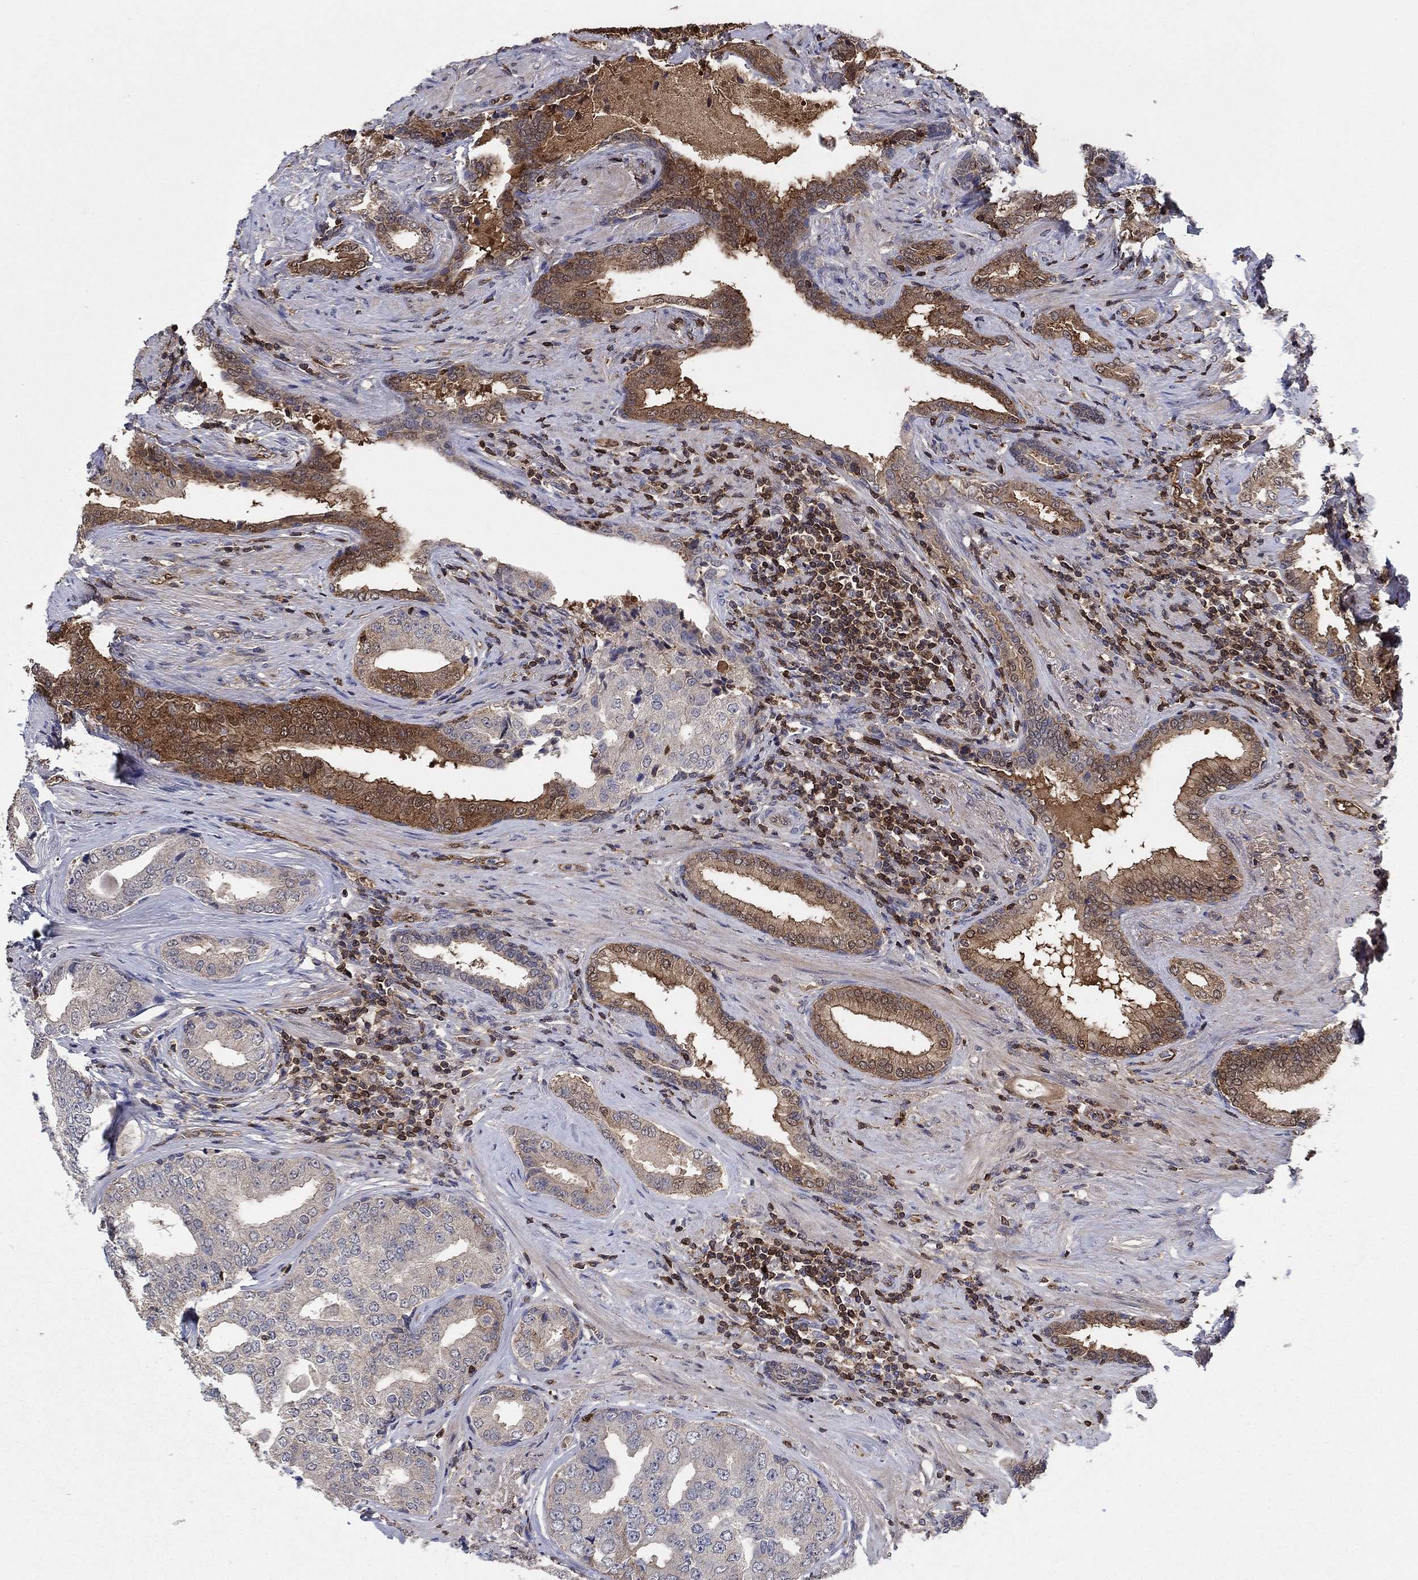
{"staining": {"intensity": "strong", "quantity": "<25%", "location": "cytoplasmic/membranous"}, "tissue": "prostate cancer", "cell_type": "Tumor cells", "image_type": "cancer", "snomed": [{"axis": "morphology", "description": "Adenocarcinoma, Low grade"}, {"axis": "topography", "description": "Prostate and seminal vesicle, NOS"}], "caption": "Tumor cells reveal strong cytoplasmic/membranous positivity in approximately <25% of cells in adenocarcinoma (low-grade) (prostate). (Stains: DAB (3,3'-diaminobenzidine) in brown, nuclei in blue, Microscopy: brightfield microscopy at high magnification).", "gene": "AGFG2", "patient": {"sex": "male", "age": 61}}